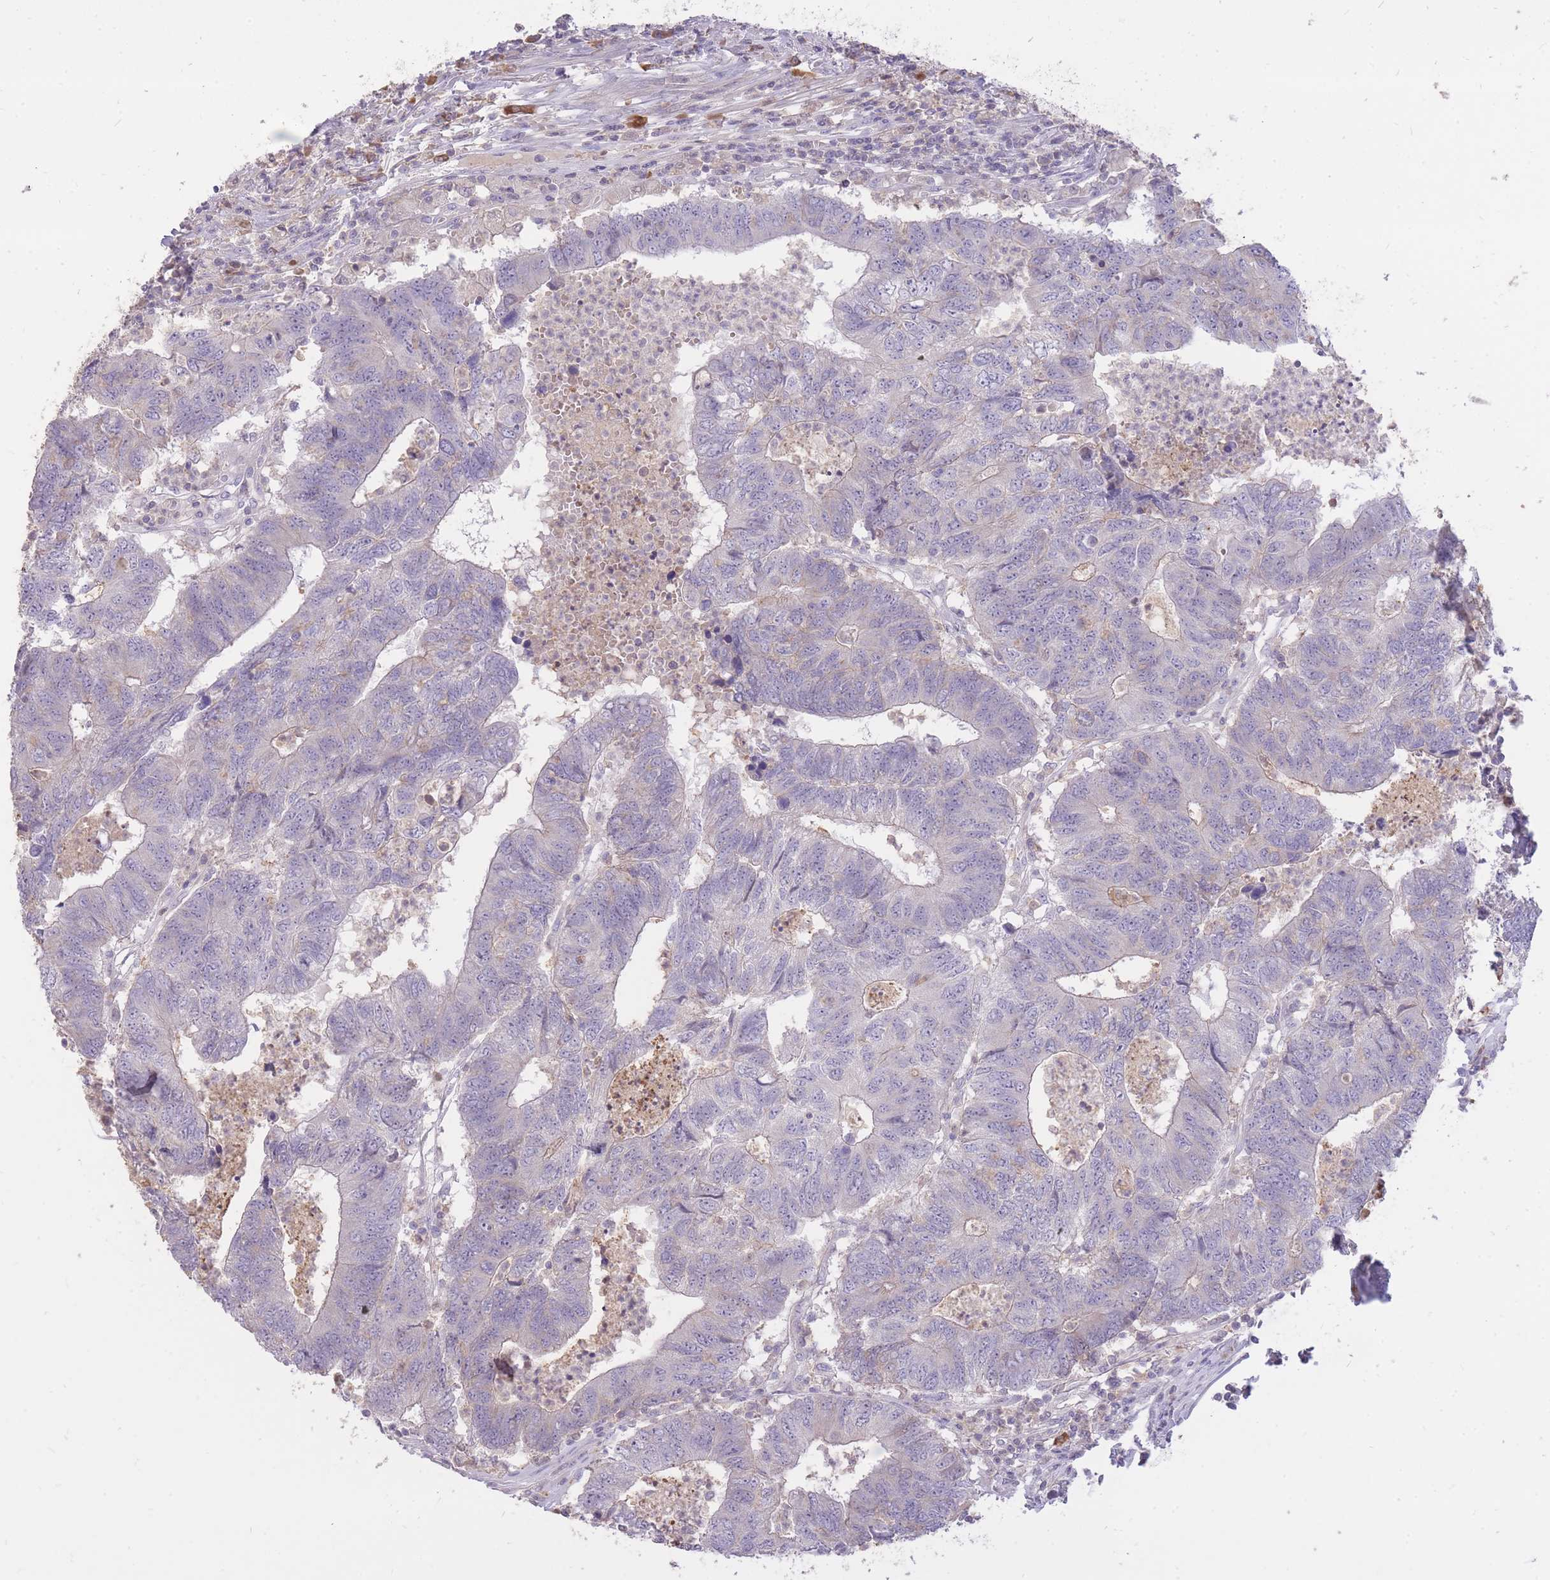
{"staining": {"intensity": "negative", "quantity": "none", "location": "none"}, "tissue": "colorectal cancer", "cell_type": "Tumor cells", "image_type": "cancer", "snomed": [{"axis": "morphology", "description": "Adenocarcinoma, NOS"}, {"axis": "topography", "description": "Colon"}], "caption": "Immunohistochemical staining of human colorectal cancer (adenocarcinoma) displays no significant expression in tumor cells.", "gene": "FRG2C", "patient": {"sex": "female", "age": 48}}